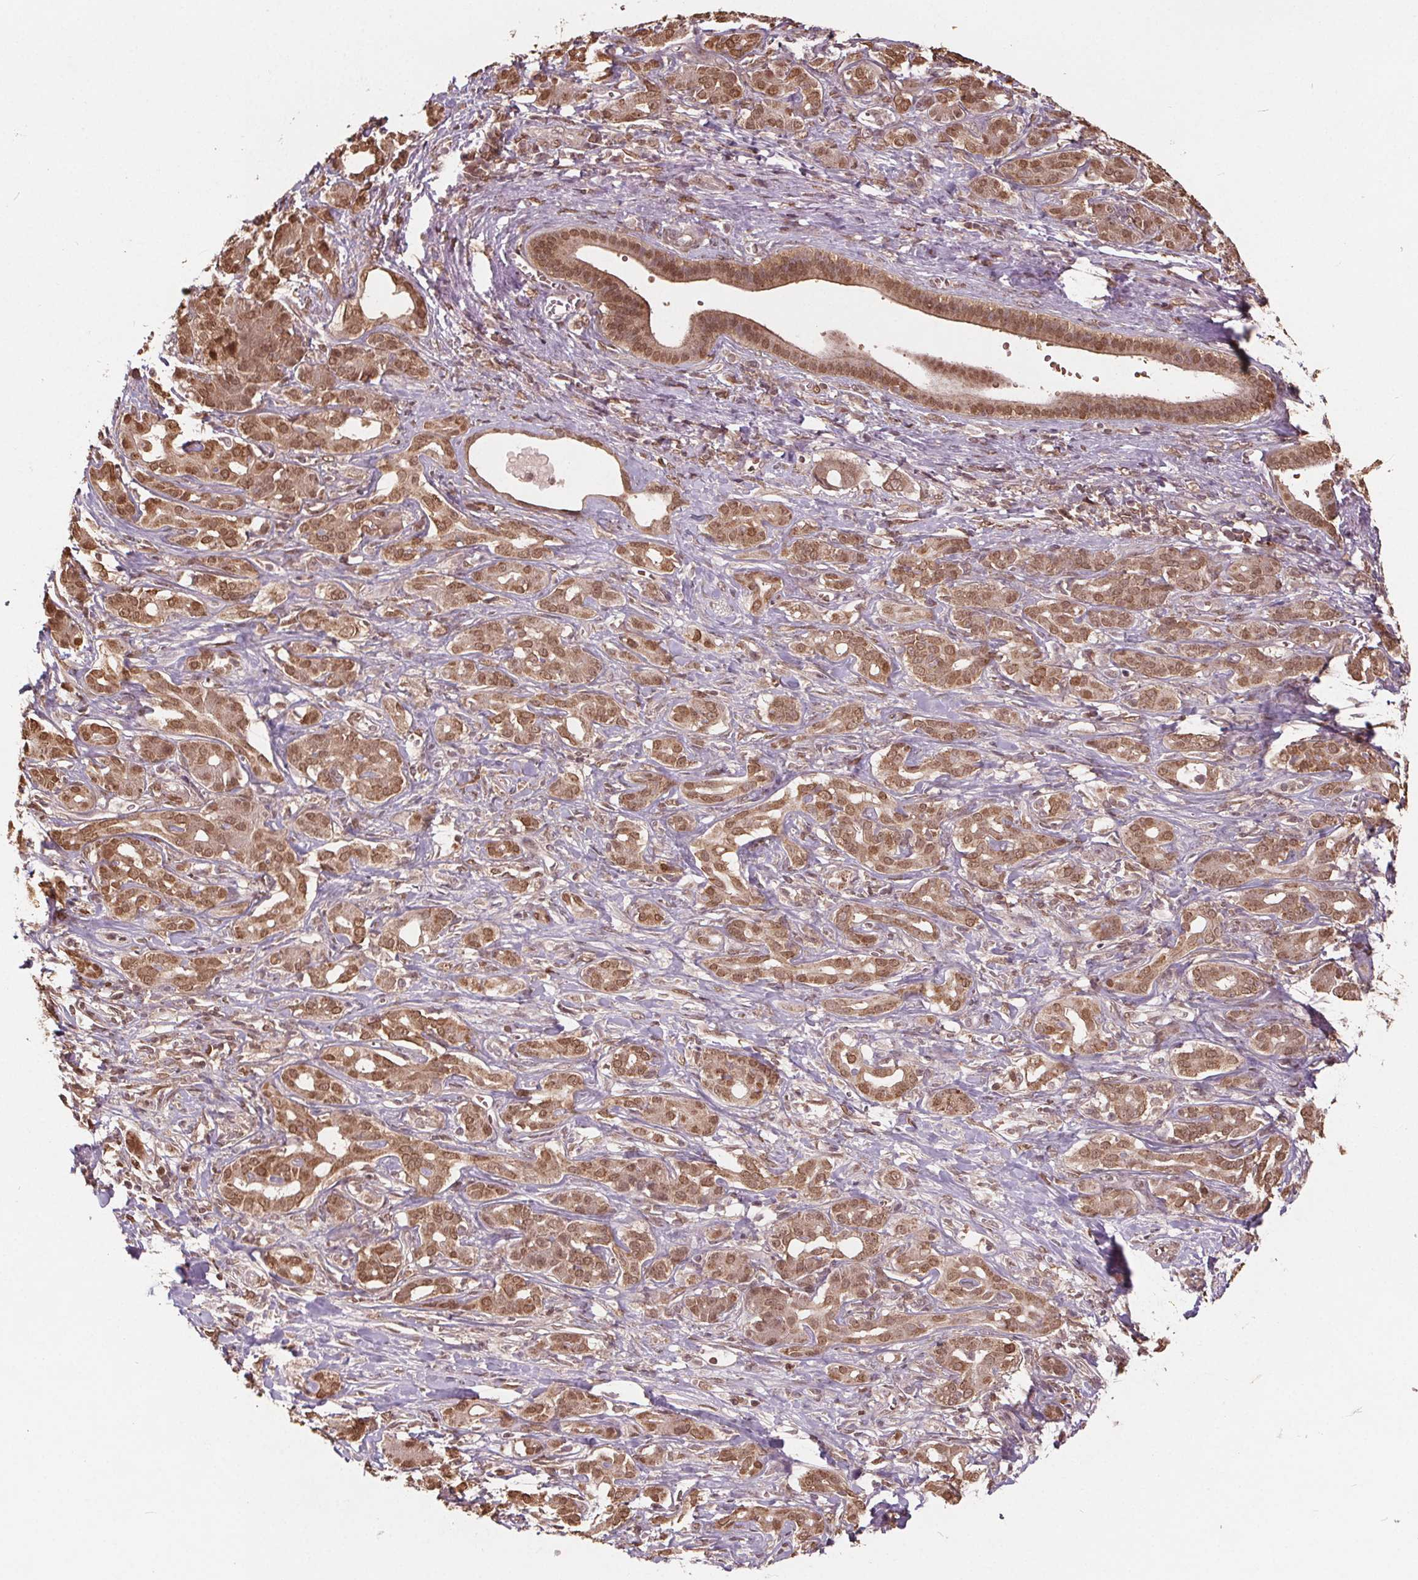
{"staining": {"intensity": "moderate", "quantity": ">75%", "location": "cytoplasmic/membranous,nuclear"}, "tissue": "pancreatic cancer", "cell_type": "Tumor cells", "image_type": "cancer", "snomed": [{"axis": "morphology", "description": "Adenocarcinoma, NOS"}, {"axis": "topography", "description": "Pancreas"}], "caption": "Human adenocarcinoma (pancreatic) stained with a protein marker displays moderate staining in tumor cells.", "gene": "HIF1AN", "patient": {"sex": "male", "age": 61}}